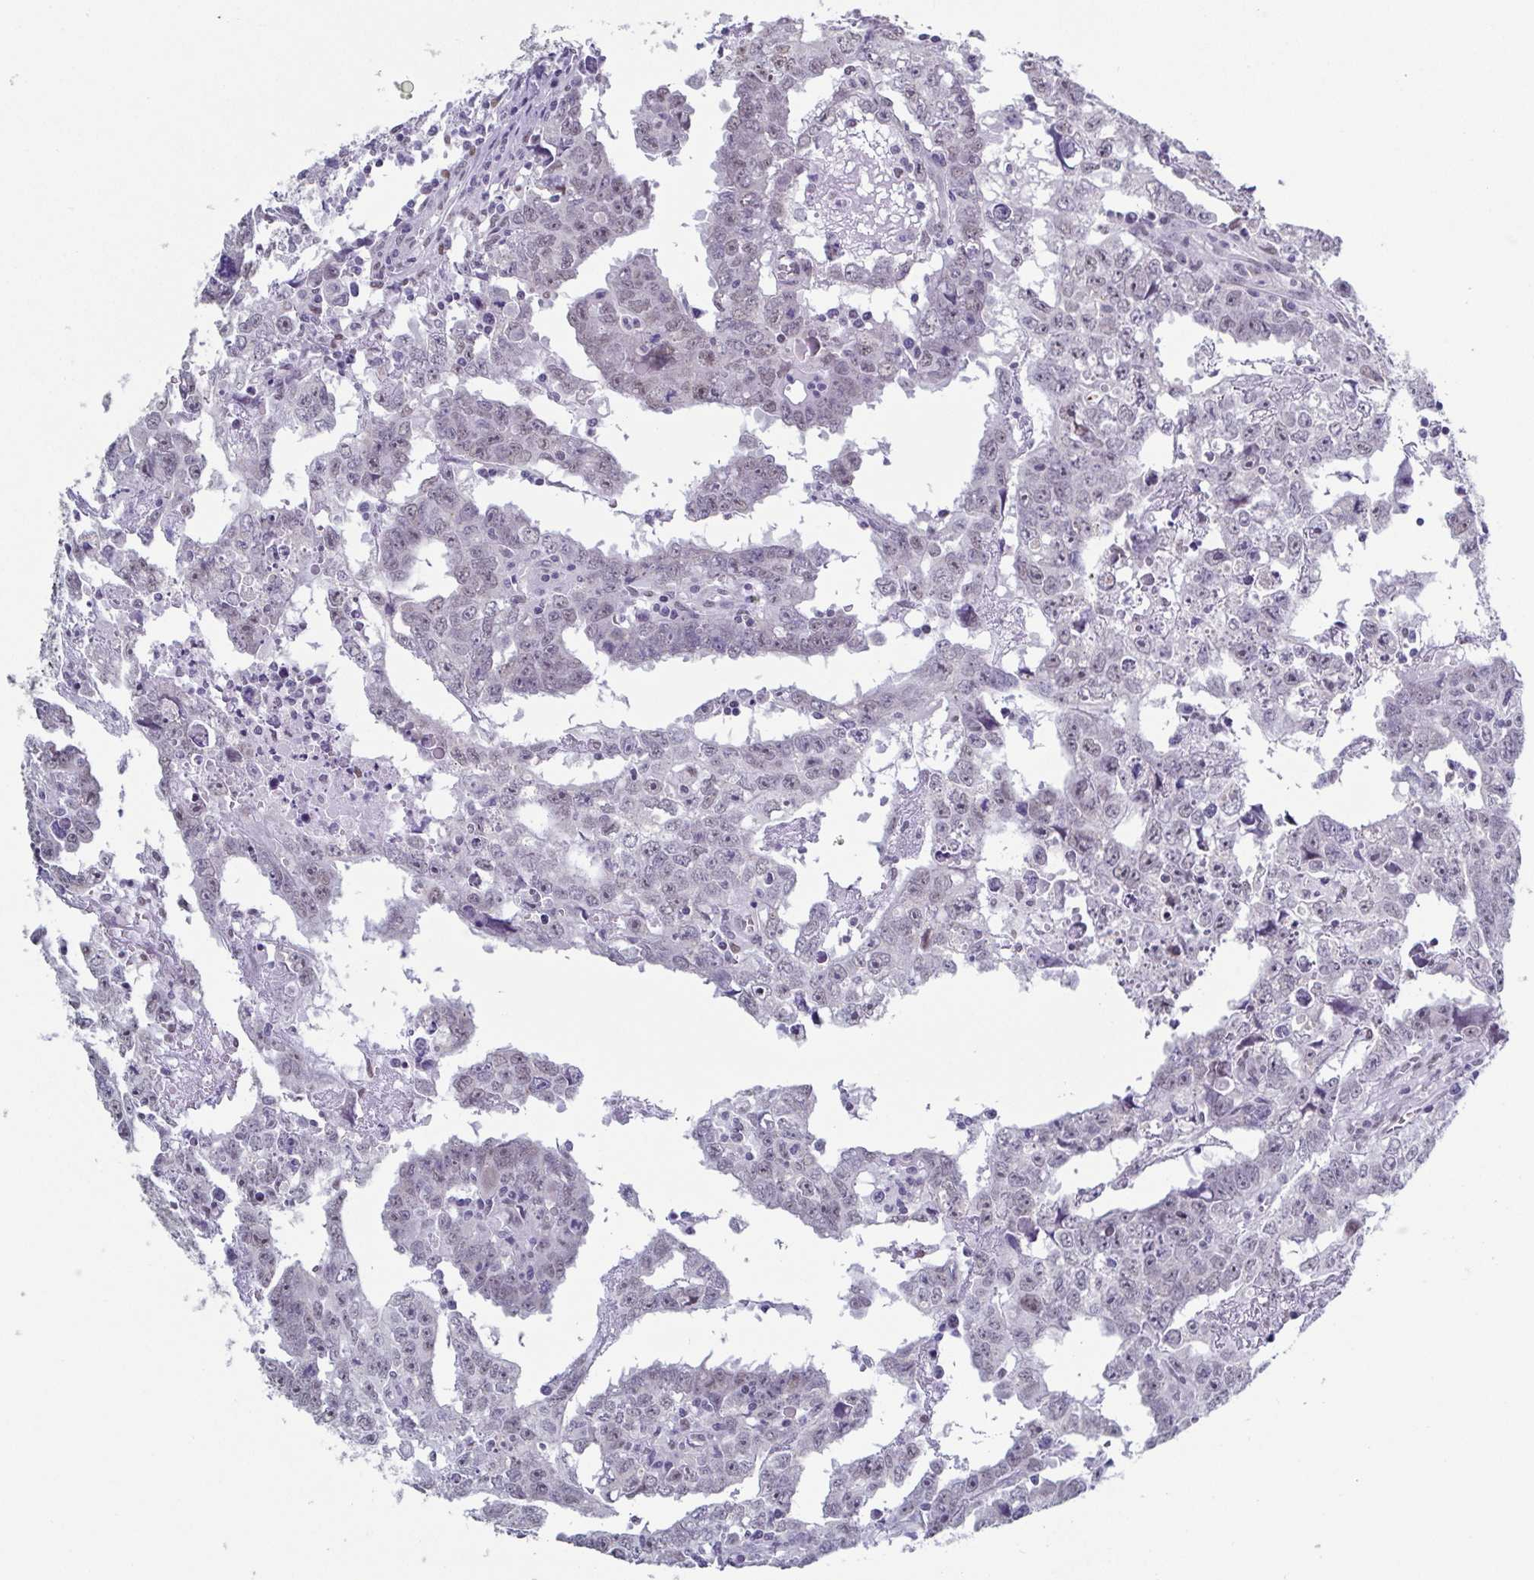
{"staining": {"intensity": "negative", "quantity": "none", "location": "none"}, "tissue": "testis cancer", "cell_type": "Tumor cells", "image_type": "cancer", "snomed": [{"axis": "morphology", "description": "Carcinoma, Embryonal, NOS"}, {"axis": "topography", "description": "Testis"}], "caption": "An image of human testis cancer (embryonal carcinoma) is negative for staining in tumor cells.", "gene": "TMEM92", "patient": {"sex": "male", "age": 22}}